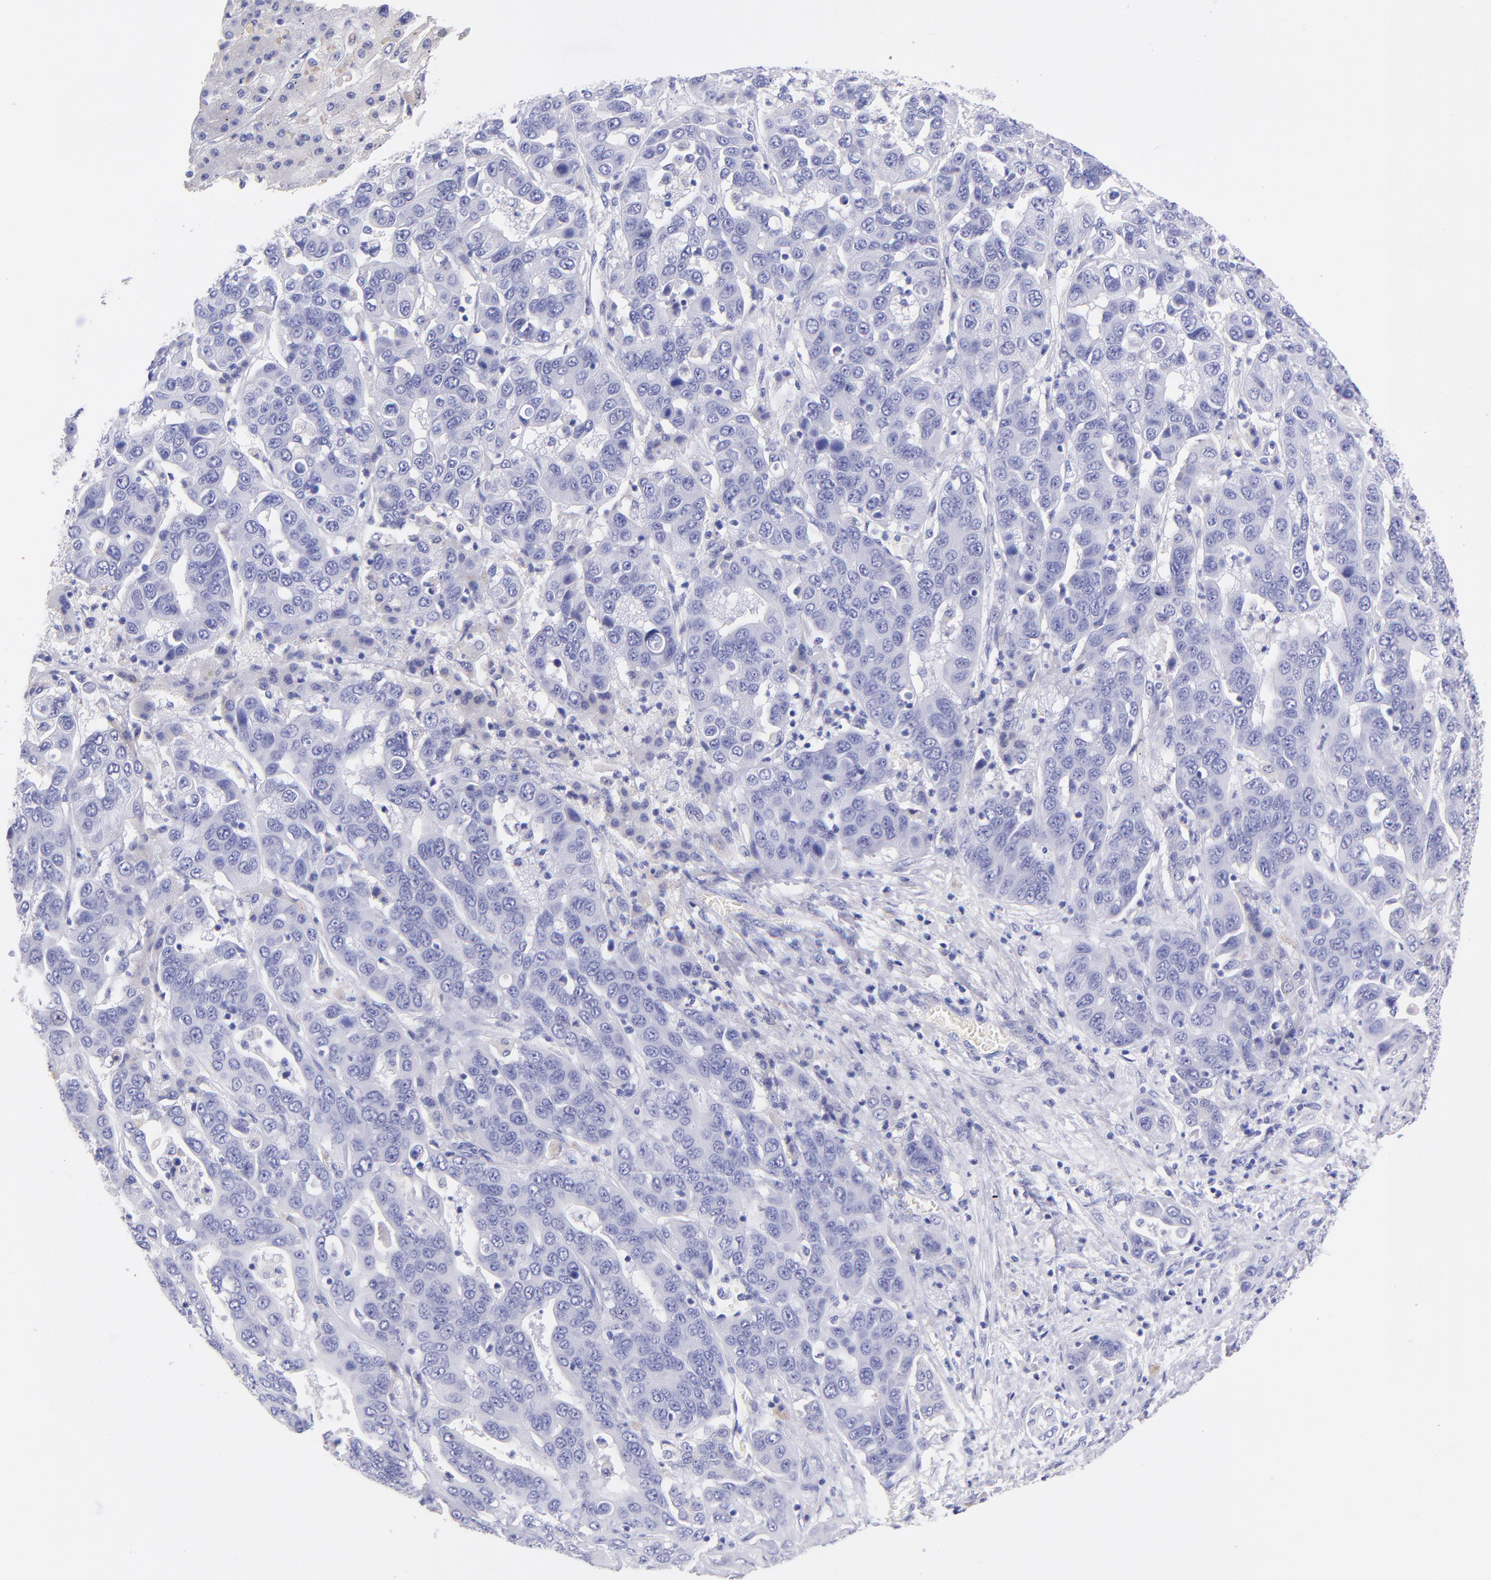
{"staining": {"intensity": "negative", "quantity": "none", "location": "none"}, "tissue": "liver cancer", "cell_type": "Tumor cells", "image_type": "cancer", "snomed": [{"axis": "morphology", "description": "Cholangiocarcinoma"}, {"axis": "topography", "description": "Liver"}], "caption": "There is no significant staining in tumor cells of liver cholangiocarcinoma.", "gene": "RAB3B", "patient": {"sex": "female", "age": 52}}